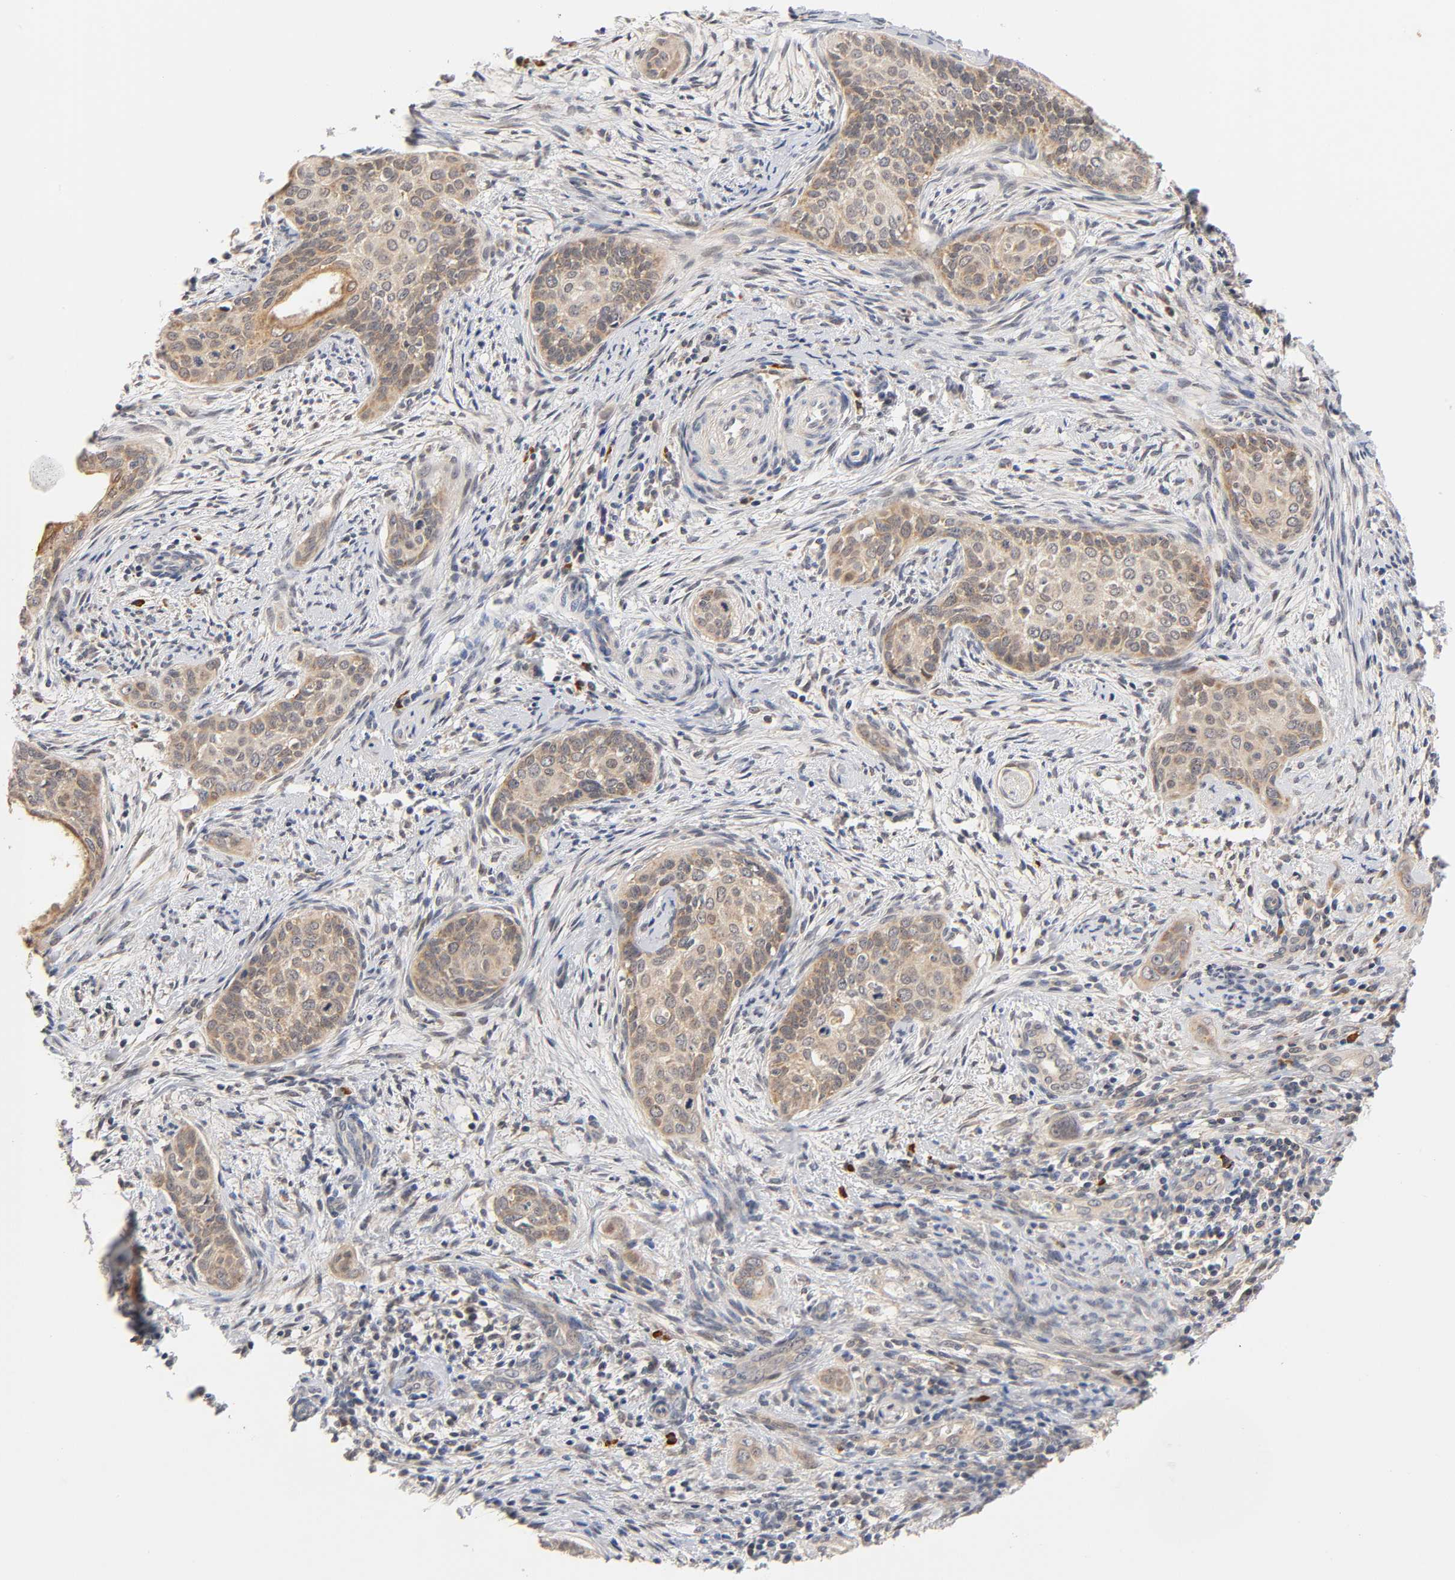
{"staining": {"intensity": "moderate", "quantity": ">75%", "location": "cytoplasmic/membranous"}, "tissue": "cervical cancer", "cell_type": "Tumor cells", "image_type": "cancer", "snomed": [{"axis": "morphology", "description": "Squamous cell carcinoma, NOS"}, {"axis": "topography", "description": "Cervix"}], "caption": "Immunohistochemistry staining of cervical cancer (squamous cell carcinoma), which displays medium levels of moderate cytoplasmic/membranous expression in about >75% of tumor cells indicating moderate cytoplasmic/membranous protein staining. The staining was performed using DAB (3,3'-diaminobenzidine) (brown) for protein detection and nuclei were counterstained in hematoxylin (blue).", "gene": "GSTZ1", "patient": {"sex": "female", "age": 33}}